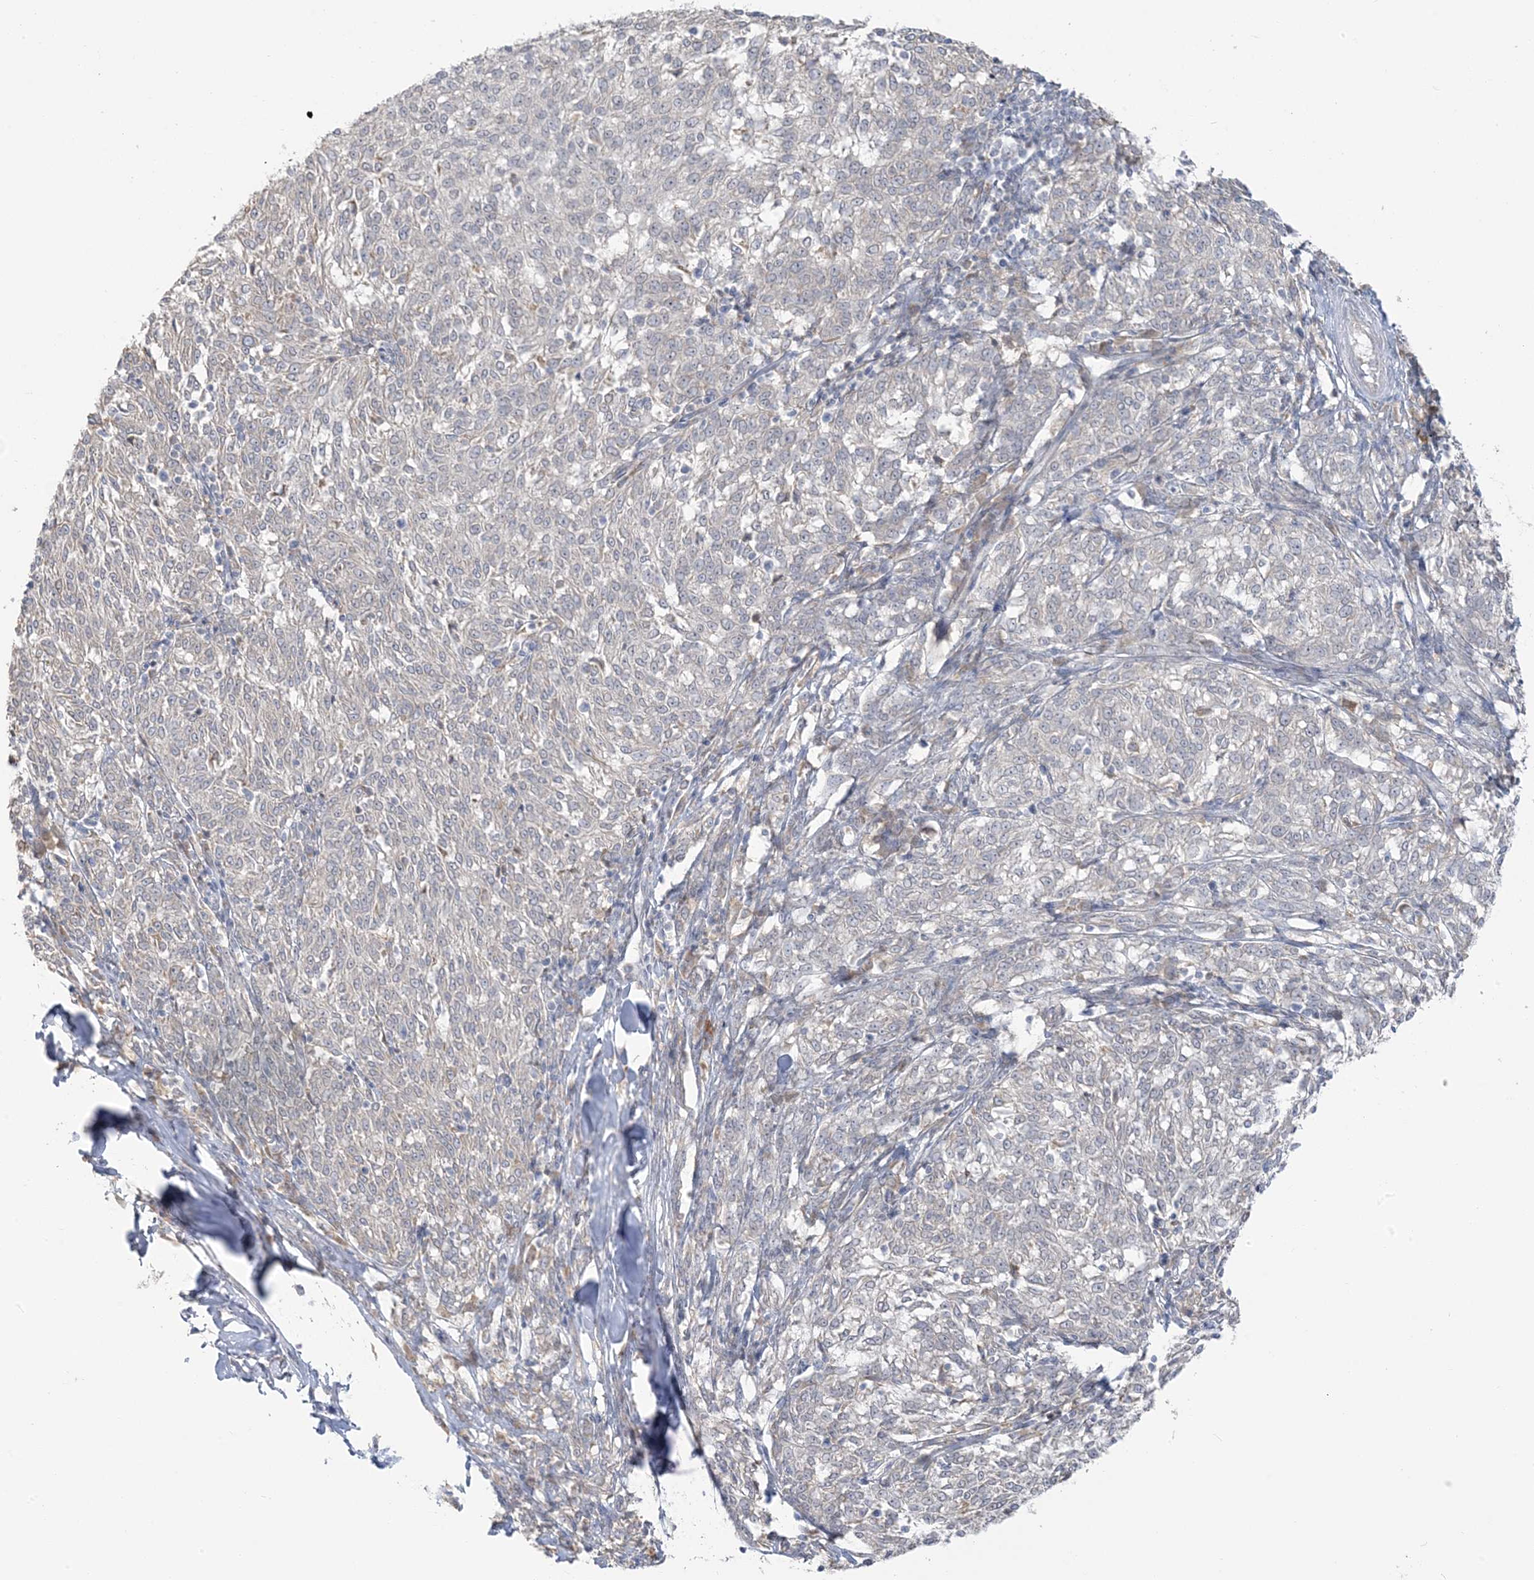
{"staining": {"intensity": "weak", "quantity": "25%-75%", "location": "cytoplasmic/membranous"}, "tissue": "melanoma", "cell_type": "Tumor cells", "image_type": "cancer", "snomed": [{"axis": "morphology", "description": "Malignant melanoma, NOS"}, {"axis": "topography", "description": "Skin"}], "caption": "Immunohistochemistry (IHC) micrograph of melanoma stained for a protein (brown), which shows low levels of weak cytoplasmic/membranous staining in about 25%-75% of tumor cells.", "gene": "EEFSEC", "patient": {"sex": "female", "age": 72}}